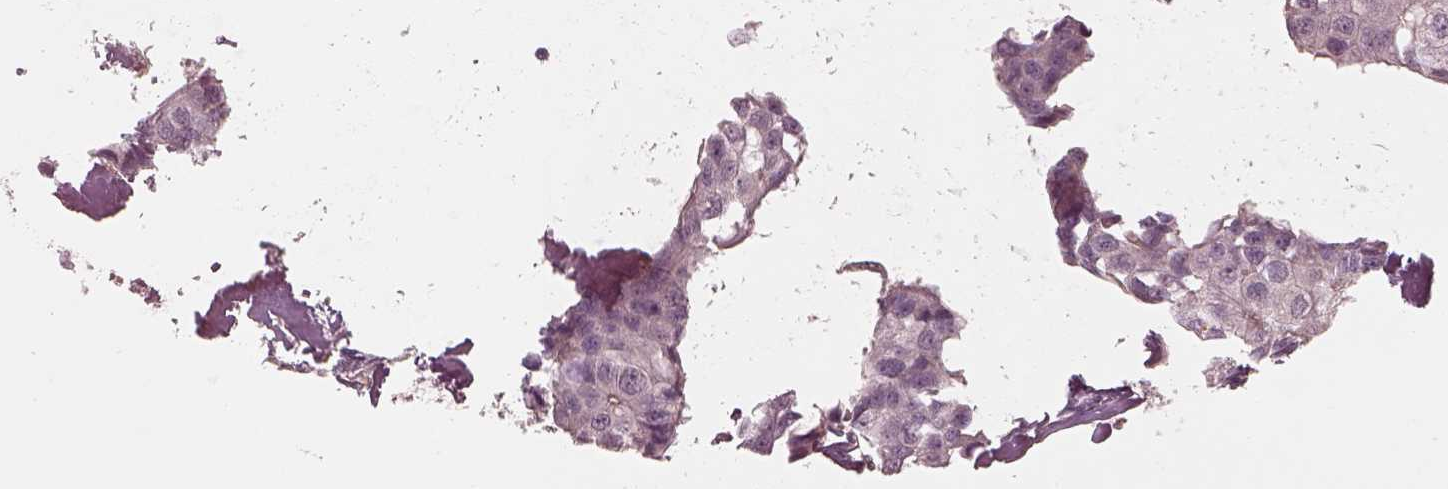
{"staining": {"intensity": "negative", "quantity": "none", "location": "none"}, "tissue": "breast cancer", "cell_type": "Tumor cells", "image_type": "cancer", "snomed": [{"axis": "morphology", "description": "Duct carcinoma"}, {"axis": "topography", "description": "Breast"}], "caption": "DAB (3,3'-diaminobenzidine) immunohistochemical staining of human invasive ductal carcinoma (breast) exhibits no significant positivity in tumor cells. (Stains: DAB (3,3'-diaminobenzidine) immunohistochemistry (IHC) with hematoxylin counter stain, Microscopy: brightfield microscopy at high magnification).", "gene": "FAM107B", "patient": {"sex": "female", "age": 80}}